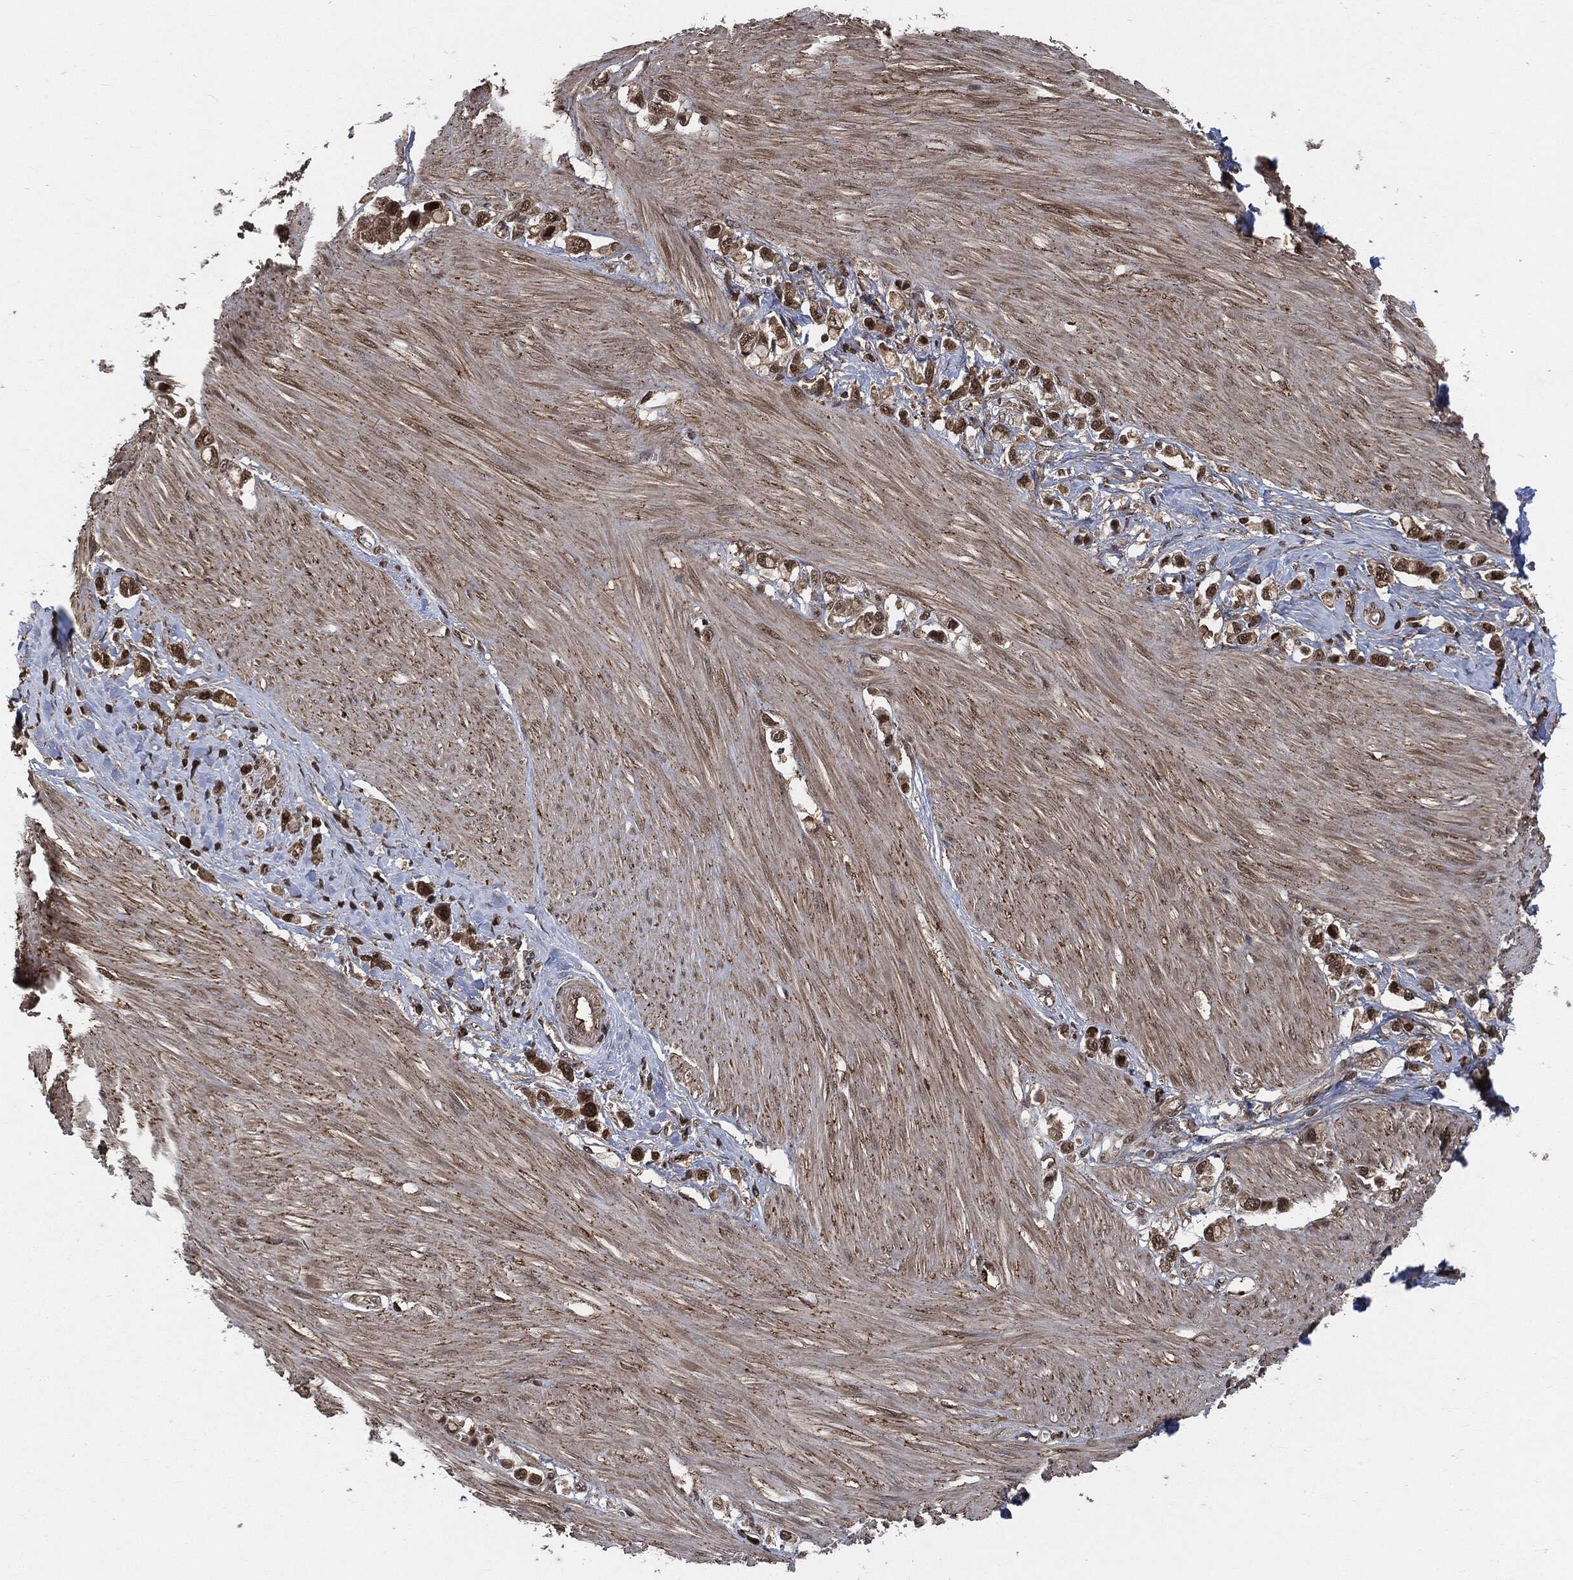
{"staining": {"intensity": "strong", "quantity": ">75%", "location": "cytoplasmic/membranous,nuclear"}, "tissue": "stomach cancer", "cell_type": "Tumor cells", "image_type": "cancer", "snomed": [{"axis": "morphology", "description": "Normal tissue, NOS"}, {"axis": "morphology", "description": "Adenocarcinoma, NOS"}, {"axis": "morphology", "description": "Adenocarcinoma, High grade"}, {"axis": "topography", "description": "Stomach, upper"}, {"axis": "topography", "description": "Stomach"}], "caption": "IHC staining of stomach adenocarcinoma, which exhibits high levels of strong cytoplasmic/membranous and nuclear positivity in approximately >75% of tumor cells indicating strong cytoplasmic/membranous and nuclear protein staining. The staining was performed using DAB (3,3'-diaminobenzidine) (brown) for protein detection and nuclei were counterstained in hematoxylin (blue).", "gene": "CUTA", "patient": {"sex": "female", "age": 65}}